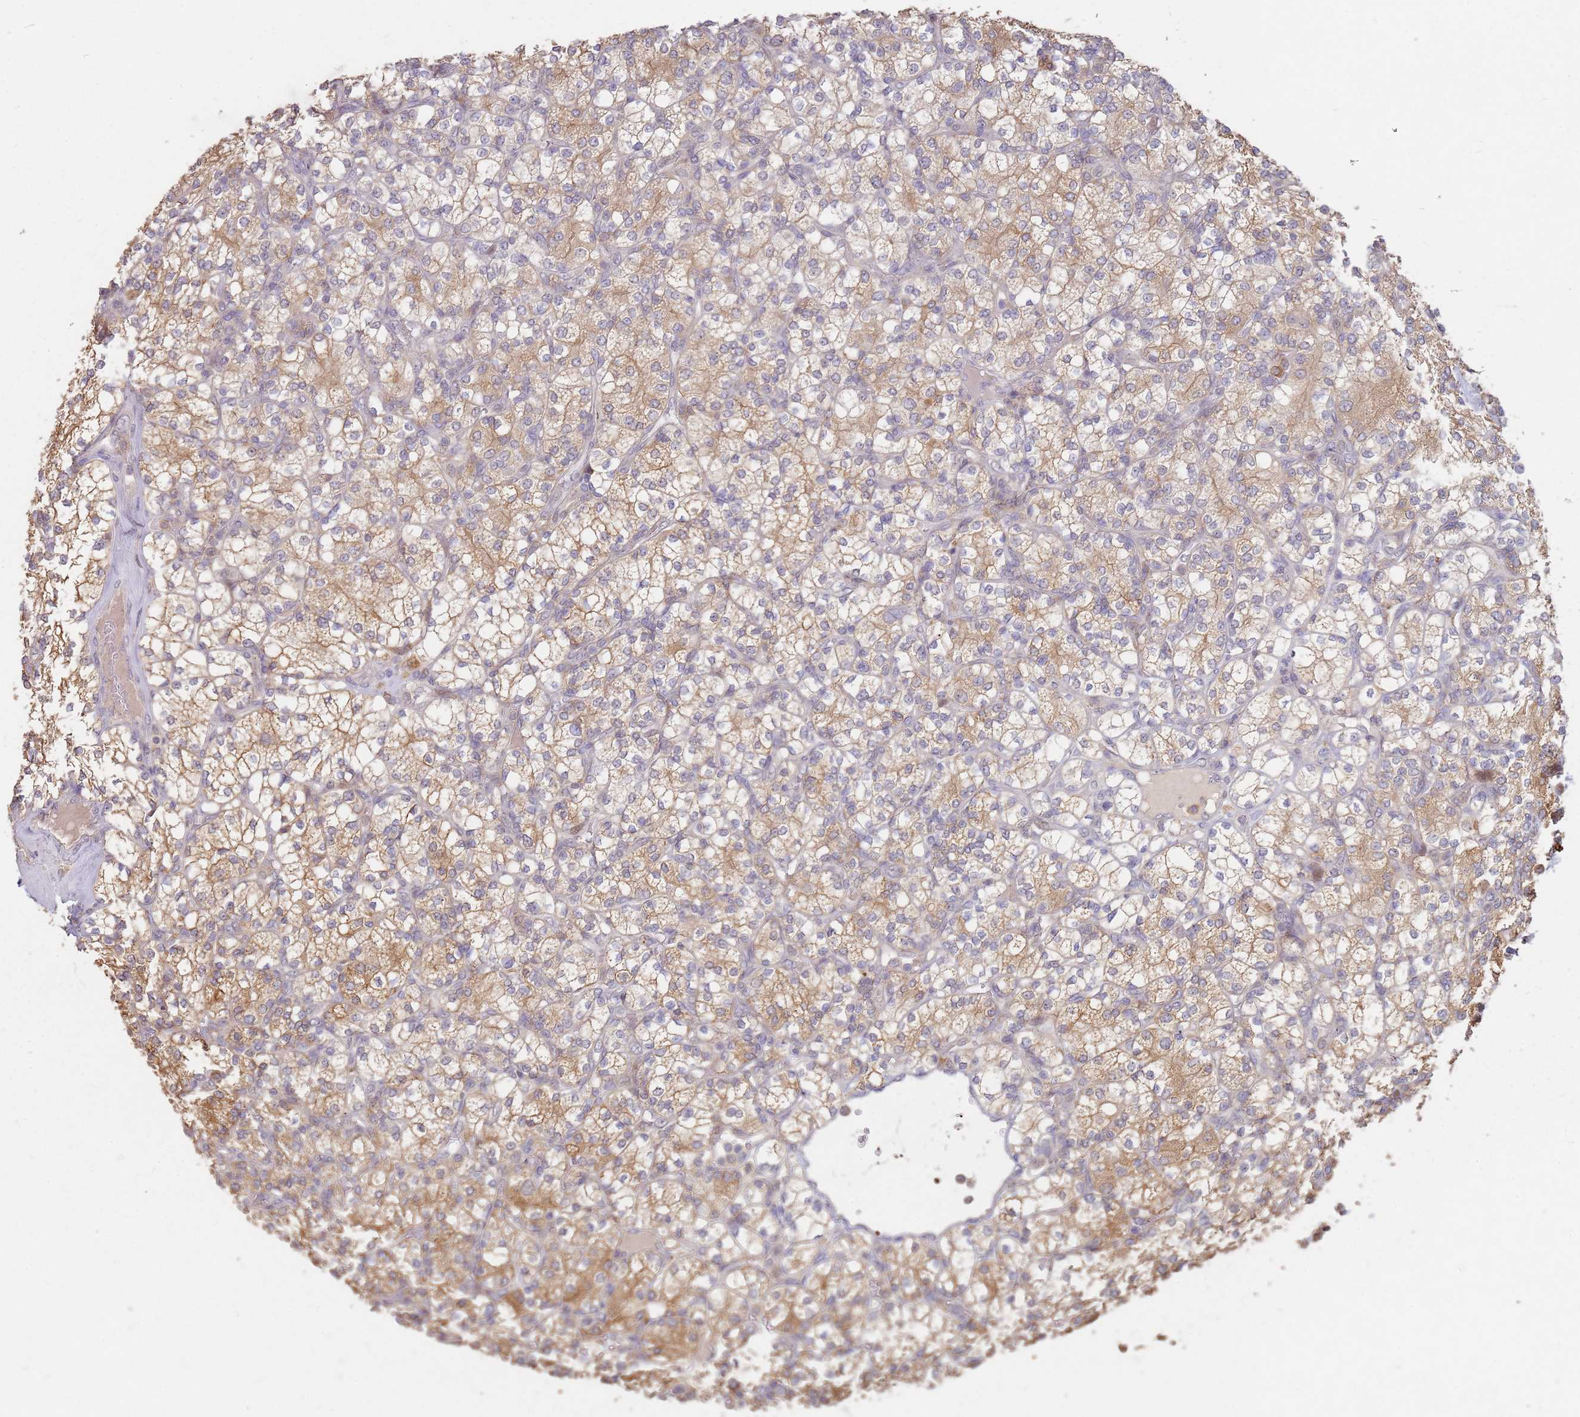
{"staining": {"intensity": "moderate", "quantity": "25%-75%", "location": "cytoplasmic/membranous"}, "tissue": "renal cancer", "cell_type": "Tumor cells", "image_type": "cancer", "snomed": [{"axis": "morphology", "description": "Adenocarcinoma, NOS"}, {"axis": "topography", "description": "Kidney"}], "caption": "Renal cancer was stained to show a protein in brown. There is medium levels of moderate cytoplasmic/membranous staining in approximately 25%-75% of tumor cells.", "gene": "MPEG1", "patient": {"sex": "male", "age": 77}}